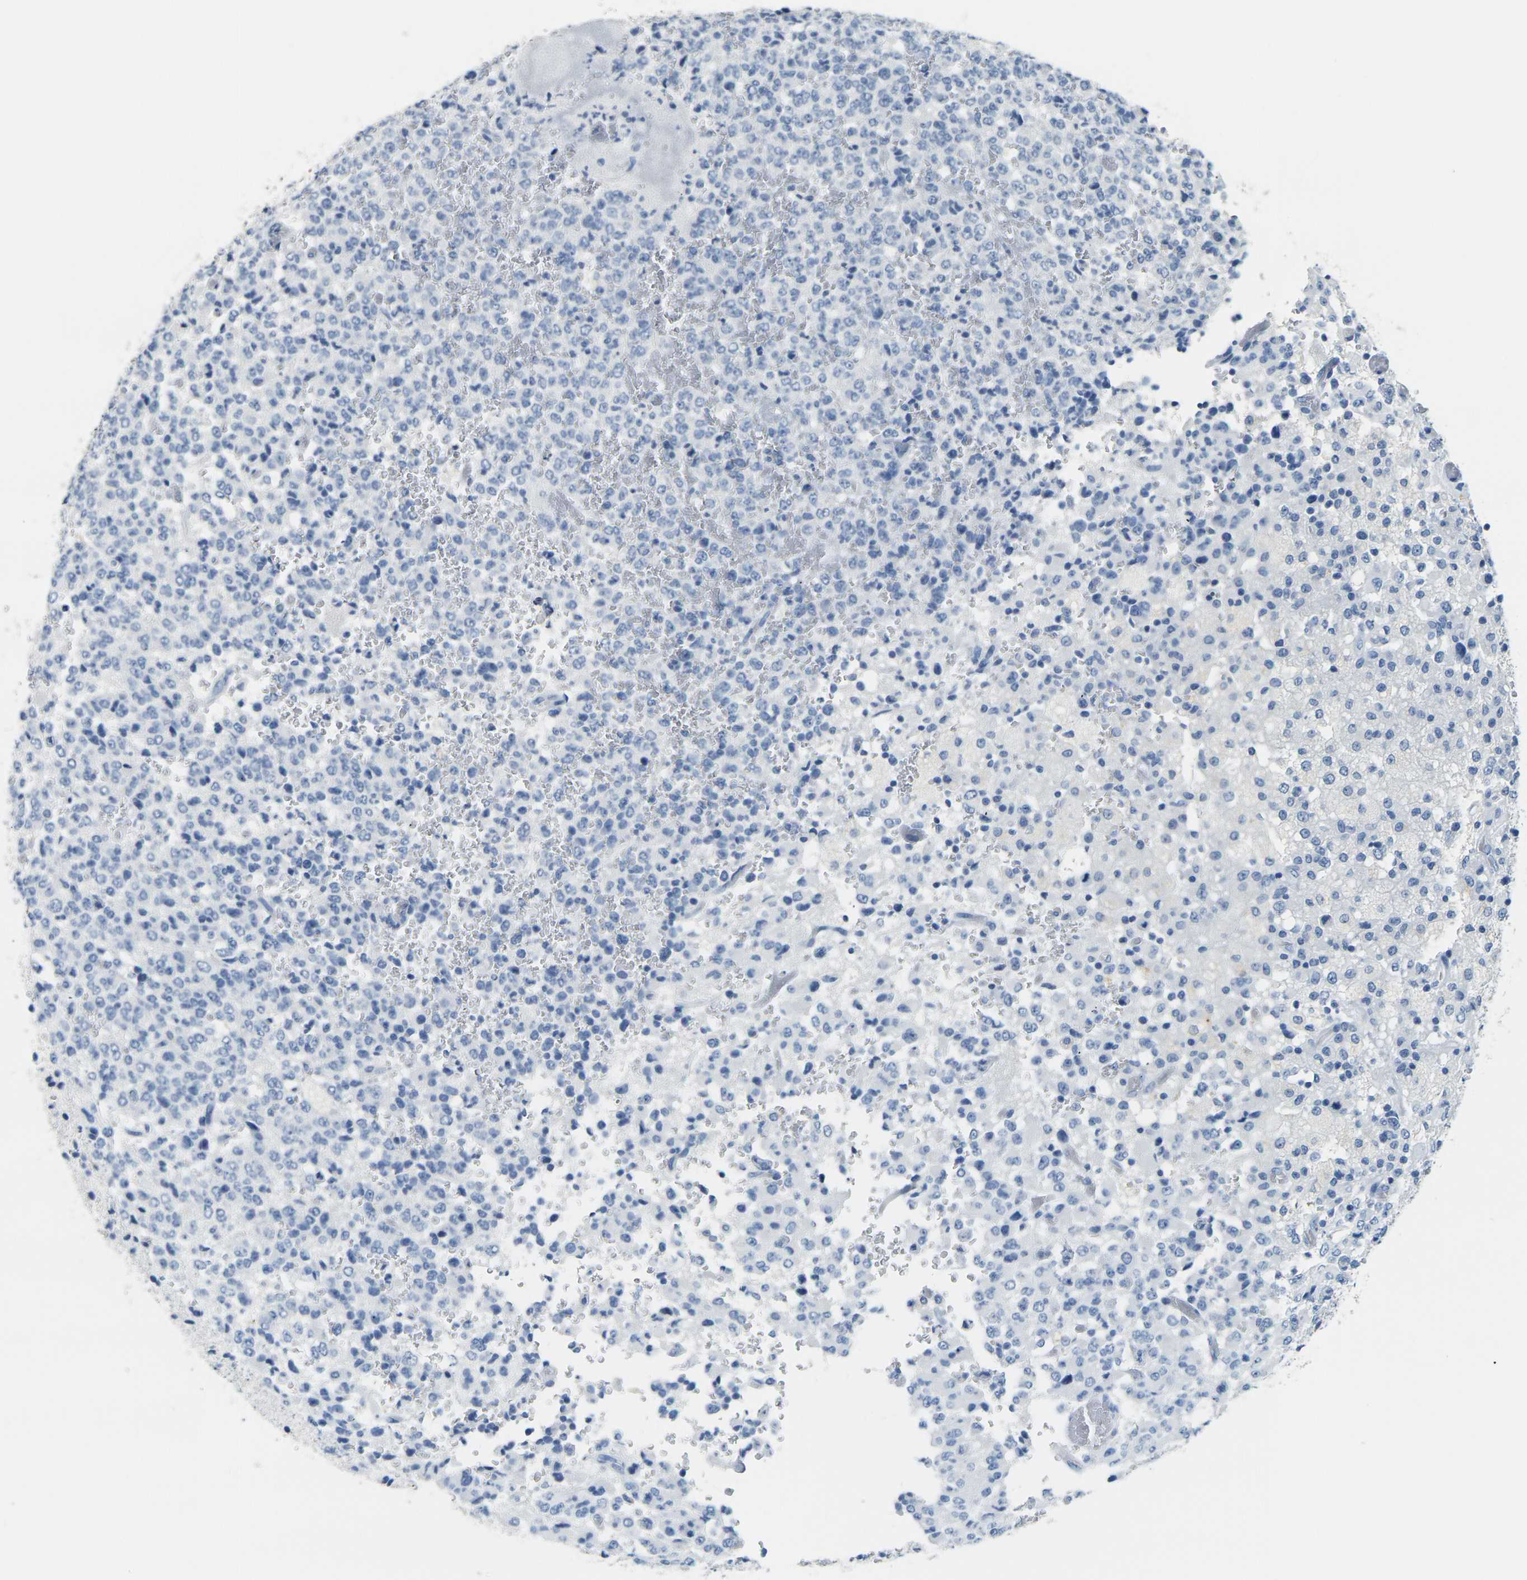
{"staining": {"intensity": "negative", "quantity": "none", "location": "none"}, "tissue": "glioma", "cell_type": "Tumor cells", "image_type": "cancer", "snomed": [{"axis": "morphology", "description": "Glioma, malignant, High grade"}, {"axis": "topography", "description": "pancreas cauda"}], "caption": "Glioma was stained to show a protein in brown. There is no significant expression in tumor cells.", "gene": "CLDN7", "patient": {"sex": "male", "age": 60}}